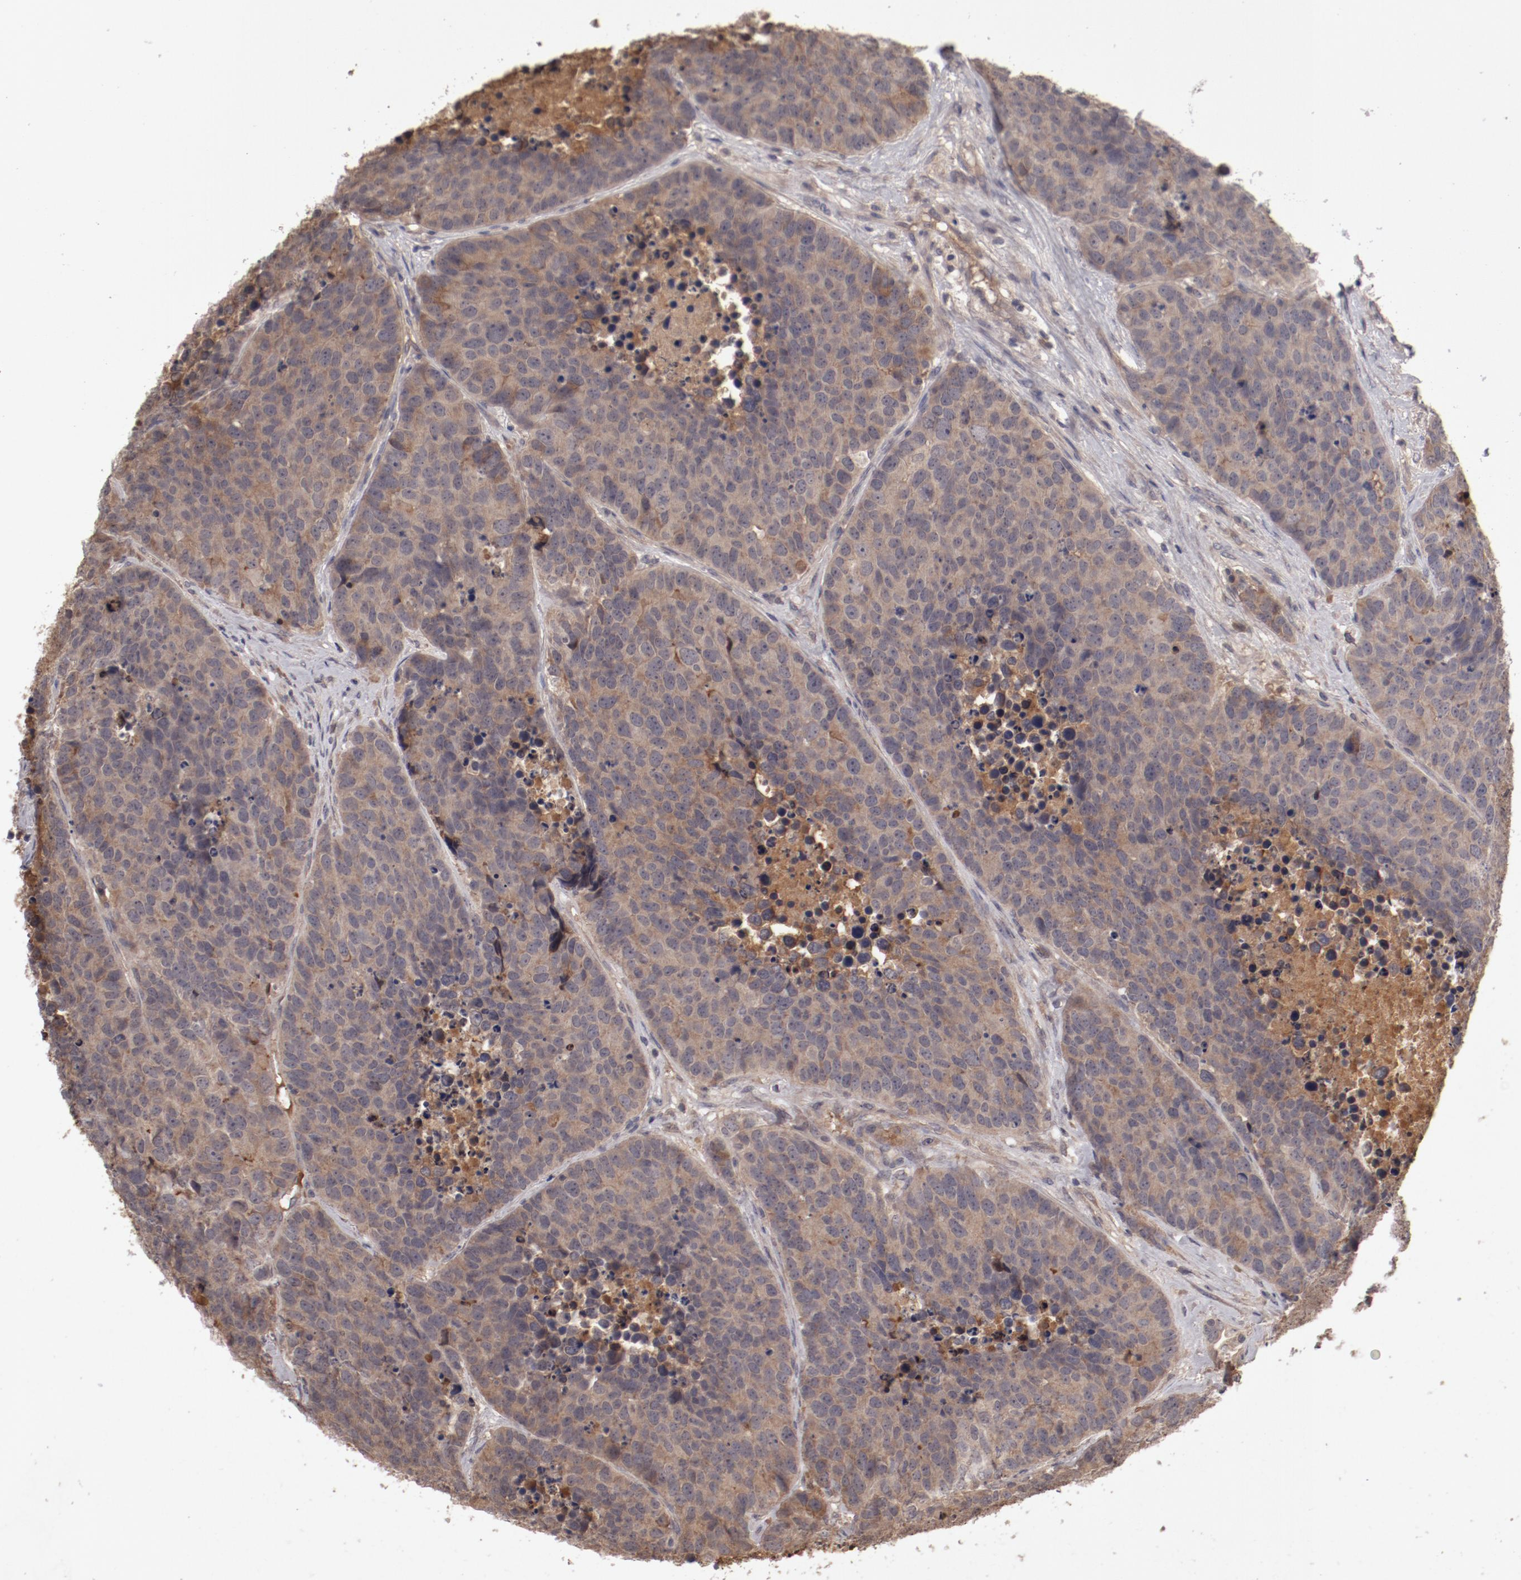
{"staining": {"intensity": "moderate", "quantity": ">75%", "location": "cytoplasmic/membranous"}, "tissue": "carcinoid", "cell_type": "Tumor cells", "image_type": "cancer", "snomed": [{"axis": "morphology", "description": "Carcinoid, malignant, NOS"}, {"axis": "topography", "description": "Lung"}], "caption": "Immunohistochemistry (IHC) (DAB) staining of human carcinoid (malignant) exhibits moderate cytoplasmic/membranous protein positivity in approximately >75% of tumor cells.", "gene": "CP", "patient": {"sex": "male", "age": 60}}